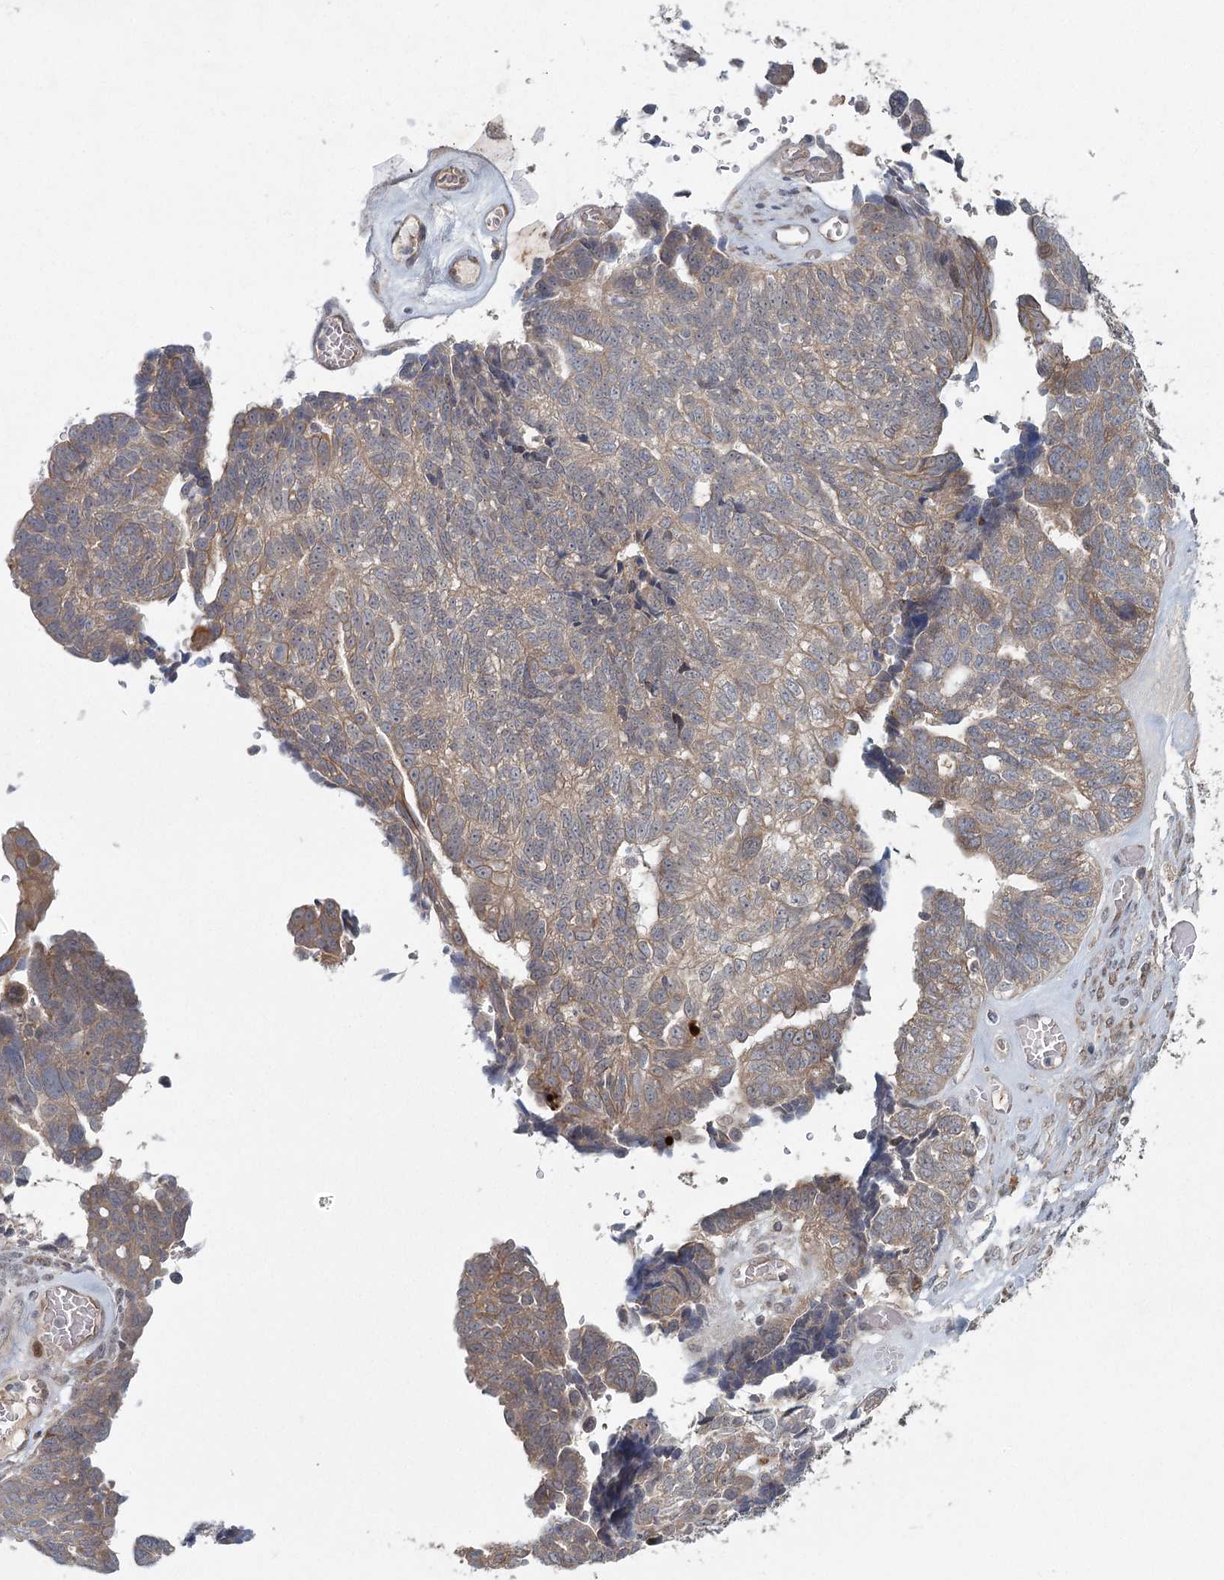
{"staining": {"intensity": "weak", "quantity": "25%-75%", "location": "cytoplasmic/membranous"}, "tissue": "ovarian cancer", "cell_type": "Tumor cells", "image_type": "cancer", "snomed": [{"axis": "morphology", "description": "Cystadenocarcinoma, serous, NOS"}, {"axis": "topography", "description": "Ovary"}], "caption": "Tumor cells reveal low levels of weak cytoplasmic/membranous positivity in approximately 25%-75% of cells in ovarian cancer (serous cystadenocarcinoma). The protein is shown in brown color, while the nuclei are stained blue.", "gene": "LRRC14B", "patient": {"sex": "female", "age": 79}}